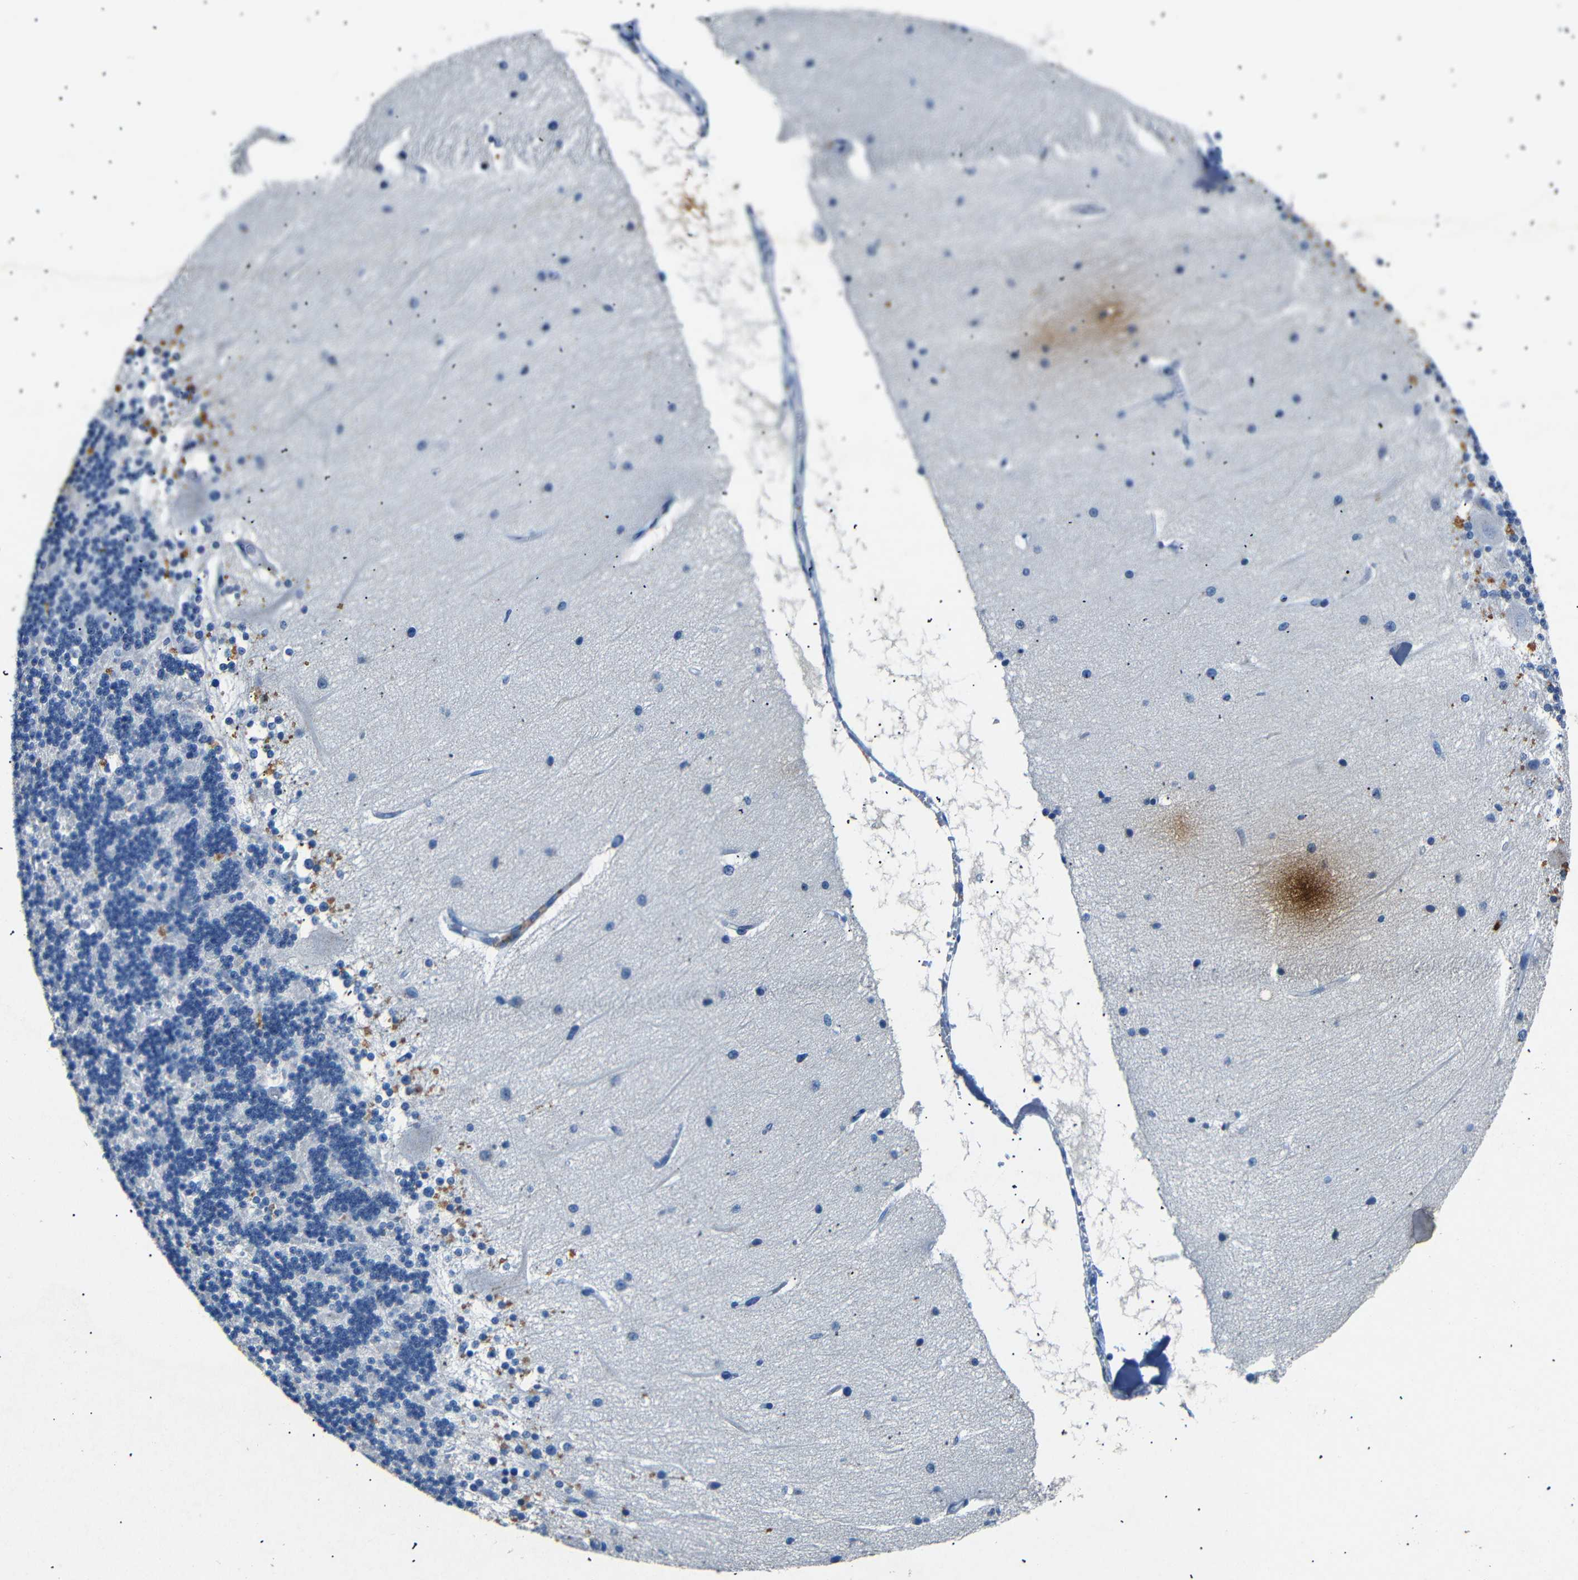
{"staining": {"intensity": "negative", "quantity": "none", "location": "none"}, "tissue": "cerebellum", "cell_type": "Cells in granular layer", "image_type": "normal", "snomed": [{"axis": "morphology", "description": "Normal tissue, NOS"}, {"axis": "topography", "description": "Cerebellum"}], "caption": "Protein analysis of unremarkable cerebellum exhibits no significant positivity in cells in granular layer.", "gene": "INCENP", "patient": {"sex": "female", "age": 54}}